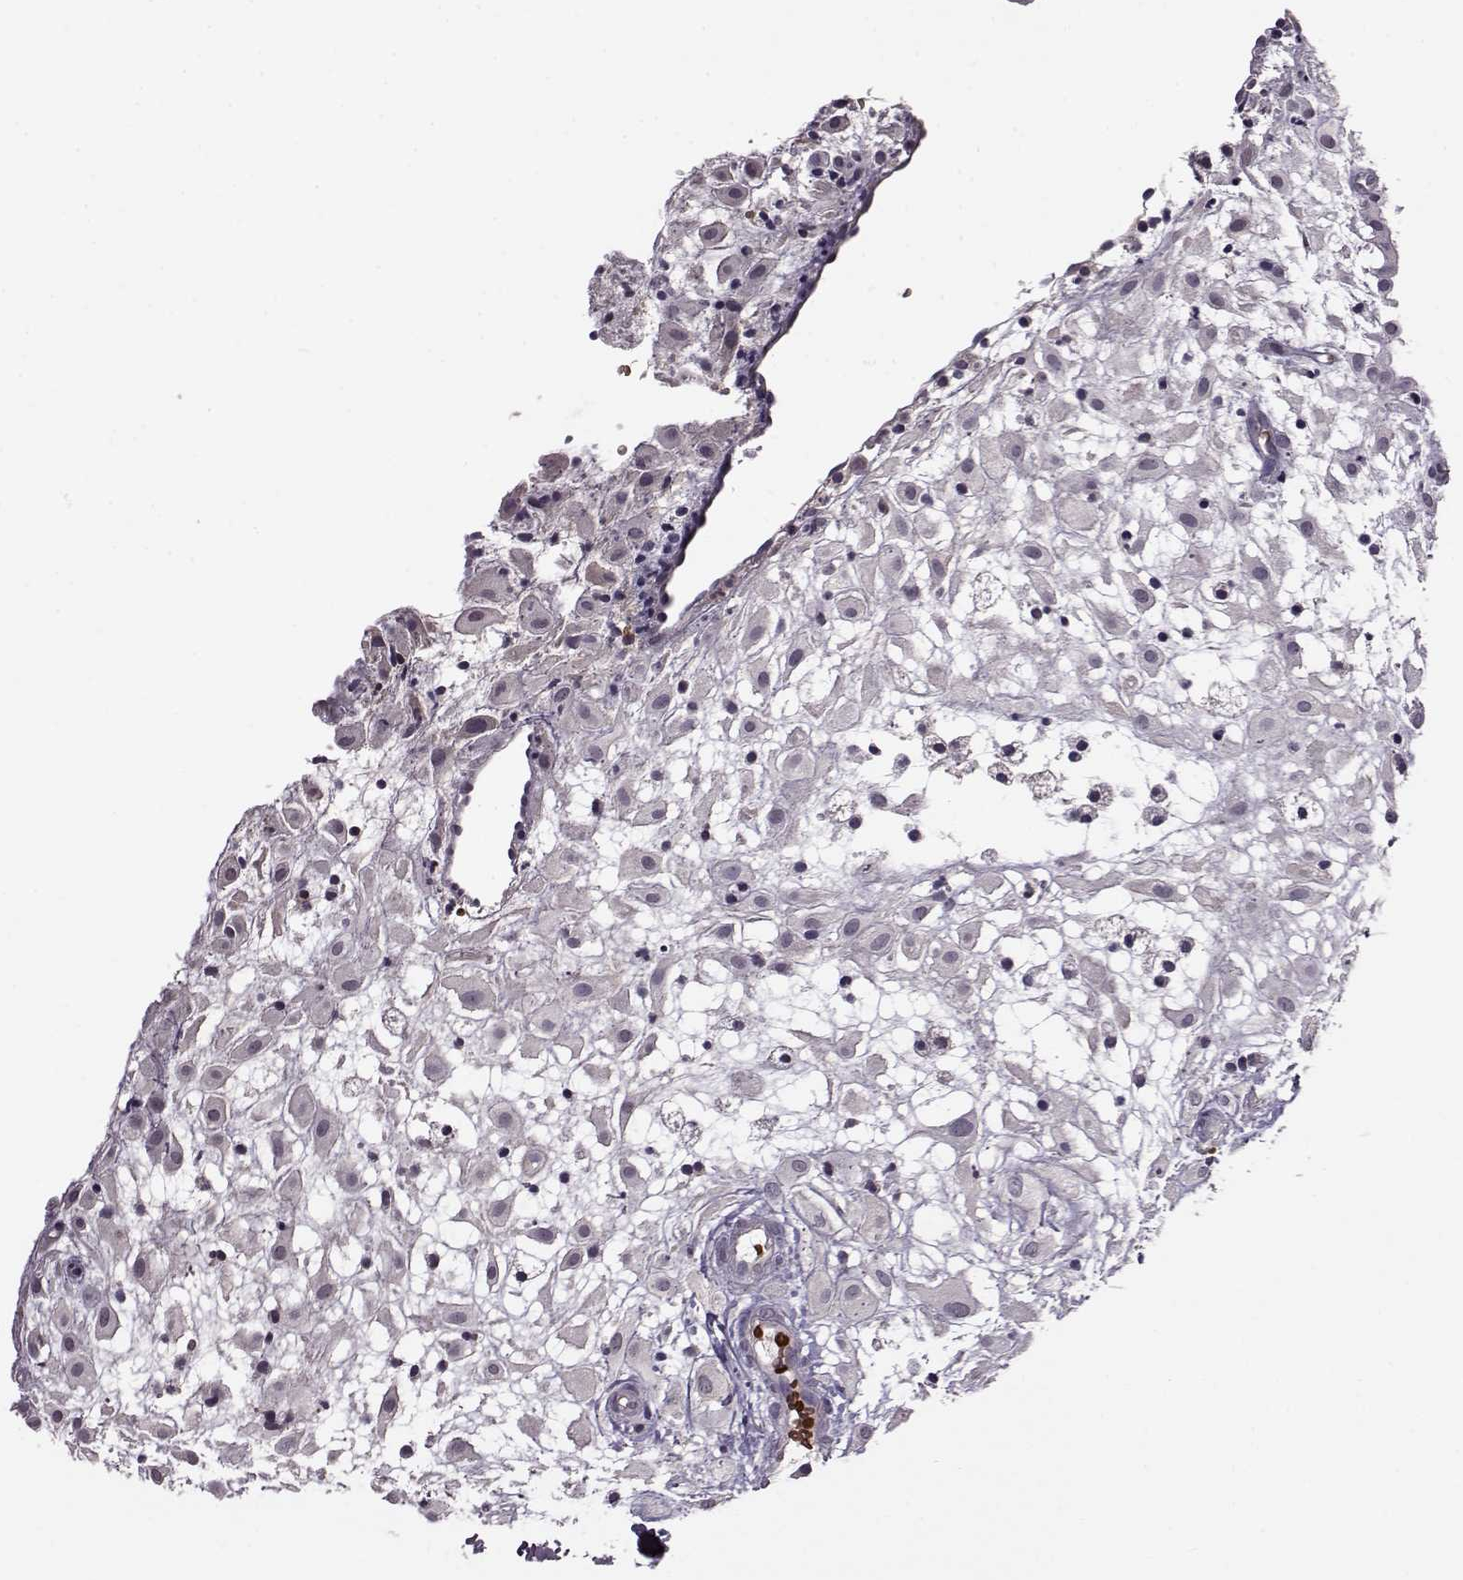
{"staining": {"intensity": "negative", "quantity": "none", "location": "none"}, "tissue": "placenta", "cell_type": "Decidual cells", "image_type": "normal", "snomed": [{"axis": "morphology", "description": "Normal tissue, NOS"}, {"axis": "topography", "description": "Placenta"}], "caption": "Immunohistochemistry image of unremarkable placenta: human placenta stained with DAB (3,3'-diaminobenzidine) demonstrates no significant protein positivity in decidual cells.", "gene": "PROP1", "patient": {"sex": "female", "age": 24}}